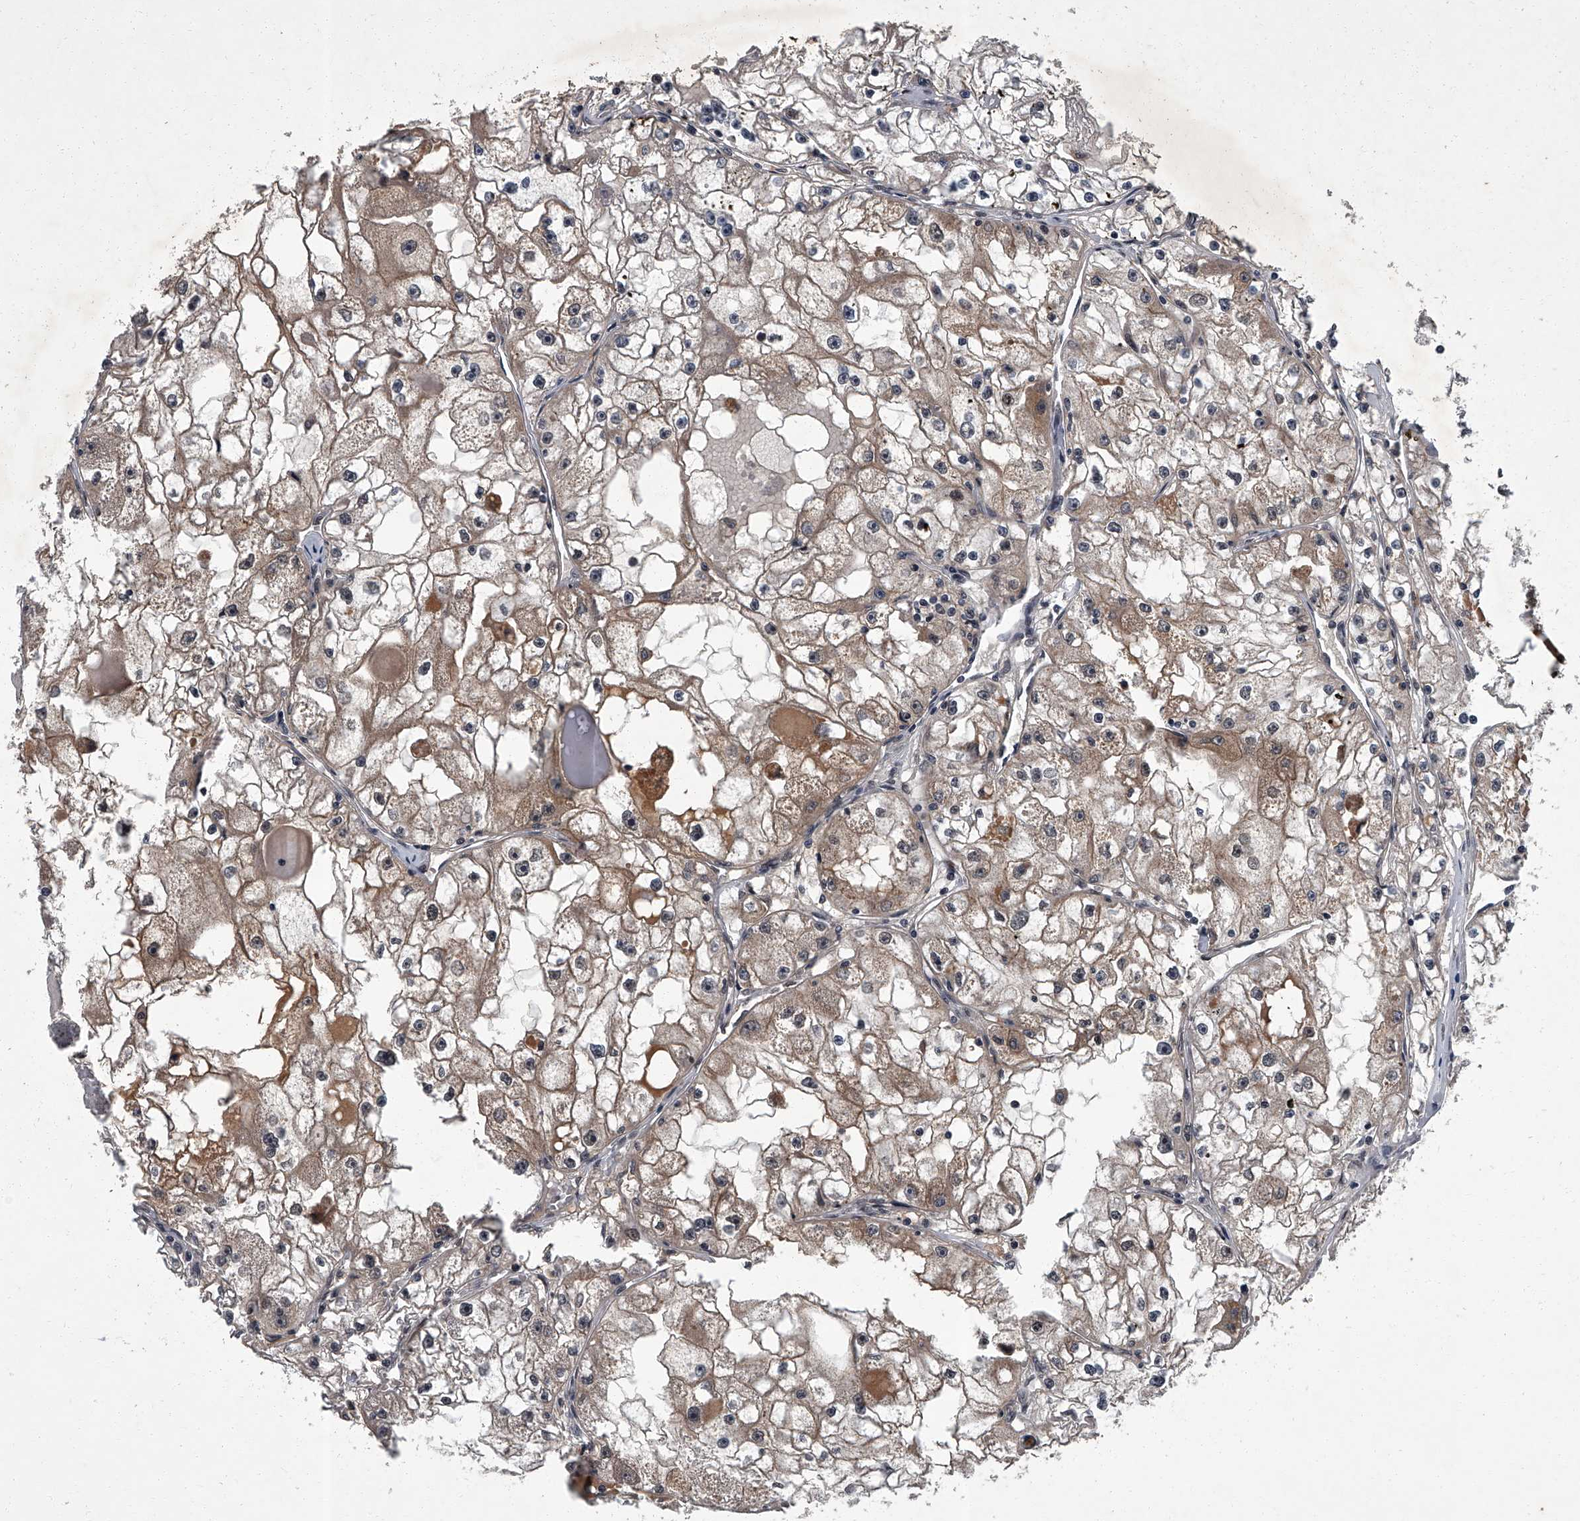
{"staining": {"intensity": "weak", "quantity": ">75%", "location": "cytoplasmic/membranous,nuclear"}, "tissue": "renal cancer", "cell_type": "Tumor cells", "image_type": "cancer", "snomed": [{"axis": "morphology", "description": "Adenocarcinoma, NOS"}, {"axis": "topography", "description": "Kidney"}], "caption": "Renal cancer stained for a protein (brown) demonstrates weak cytoplasmic/membranous and nuclear positive positivity in about >75% of tumor cells.", "gene": "ZNF518B", "patient": {"sex": "male", "age": 56}}